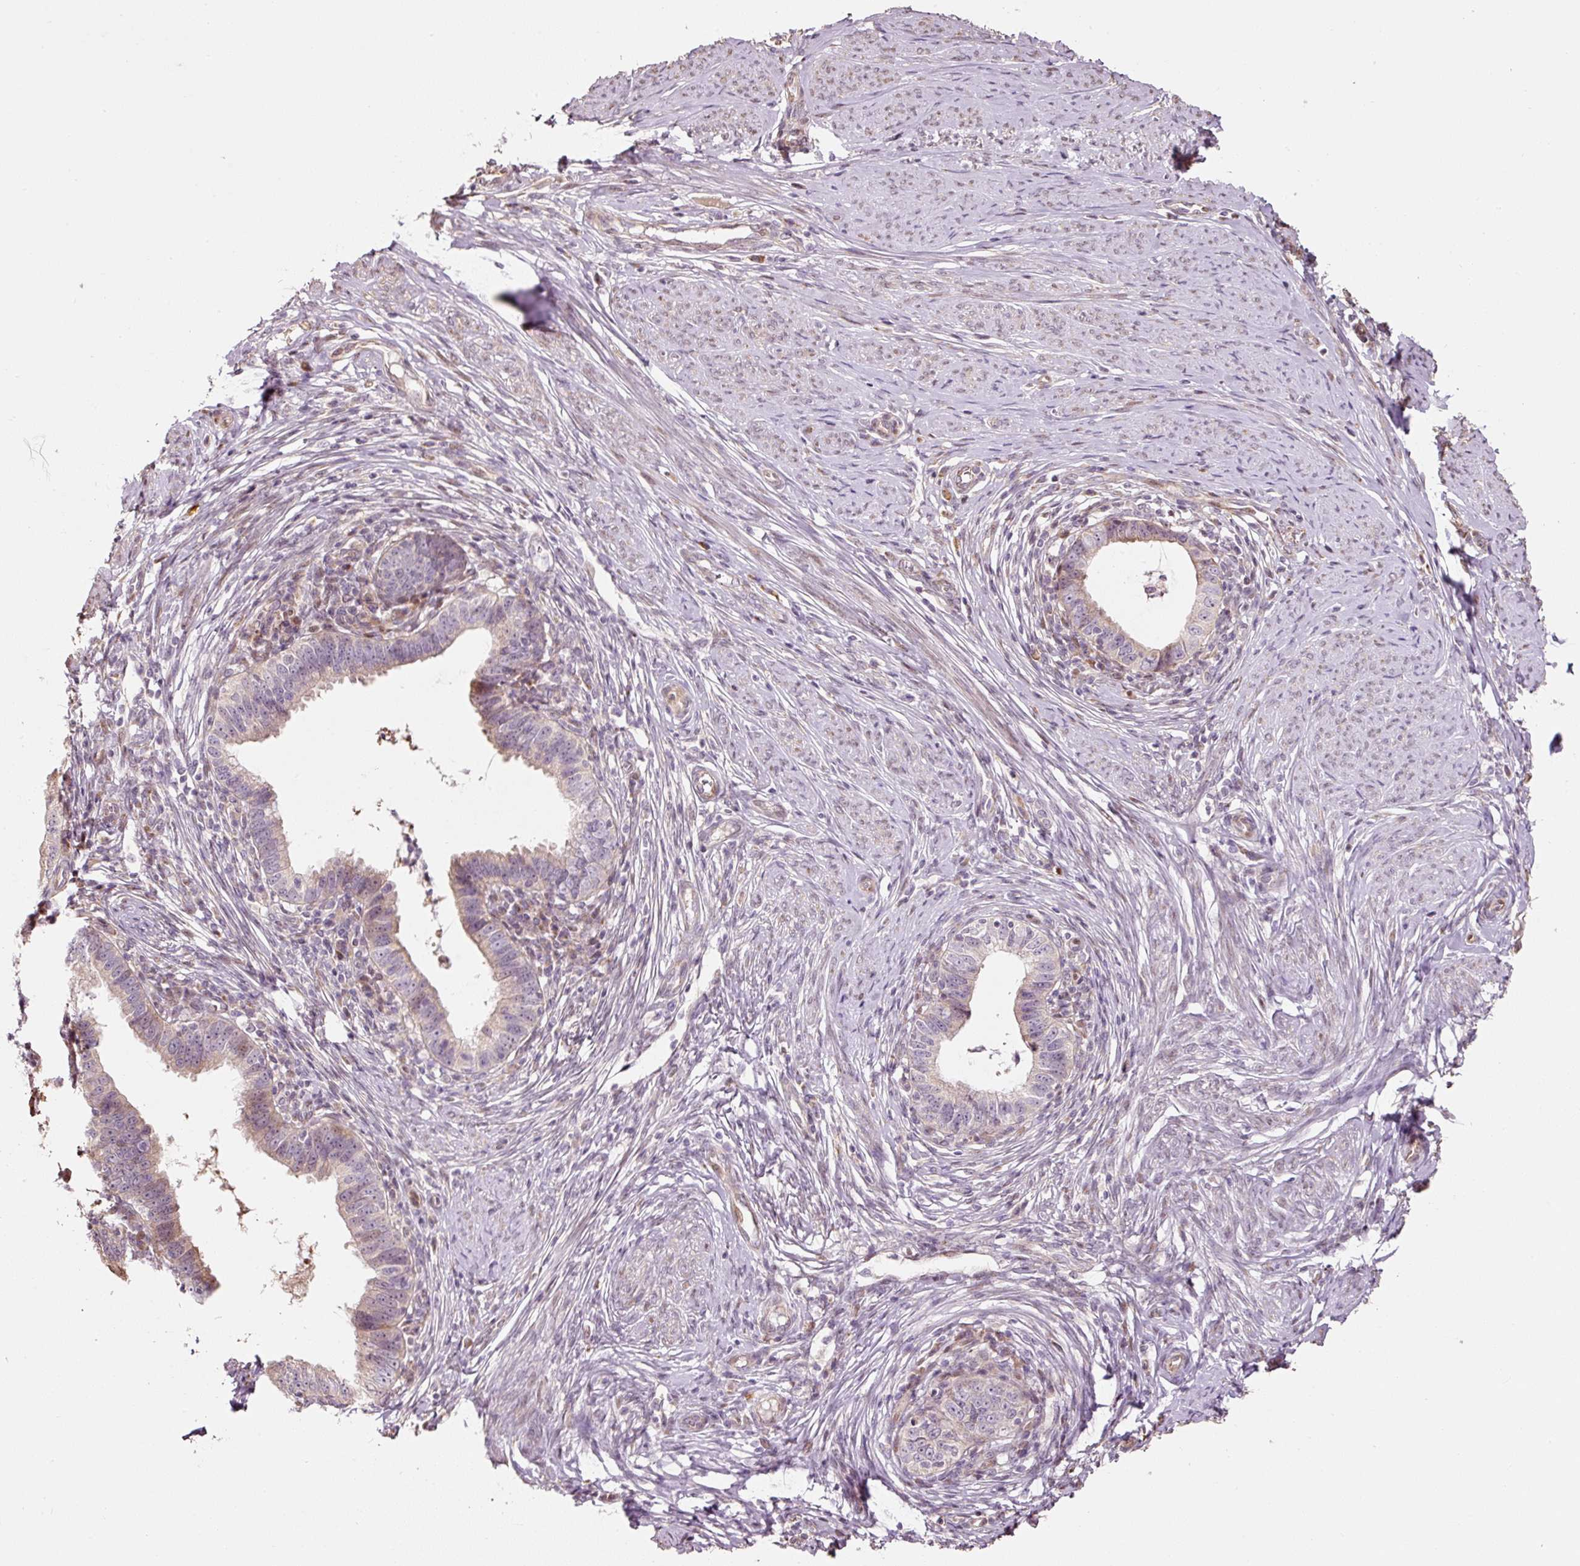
{"staining": {"intensity": "weak", "quantity": "25%-75%", "location": "cytoplasmic/membranous"}, "tissue": "cervical cancer", "cell_type": "Tumor cells", "image_type": "cancer", "snomed": [{"axis": "morphology", "description": "Adenocarcinoma, NOS"}, {"axis": "topography", "description": "Cervix"}], "caption": "Protein analysis of adenocarcinoma (cervical) tissue reveals weak cytoplasmic/membranous expression in about 25%-75% of tumor cells. The staining was performed using DAB, with brown indicating positive protein expression. Nuclei are stained blue with hematoxylin.", "gene": "ETF1", "patient": {"sex": "female", "age": 36}}